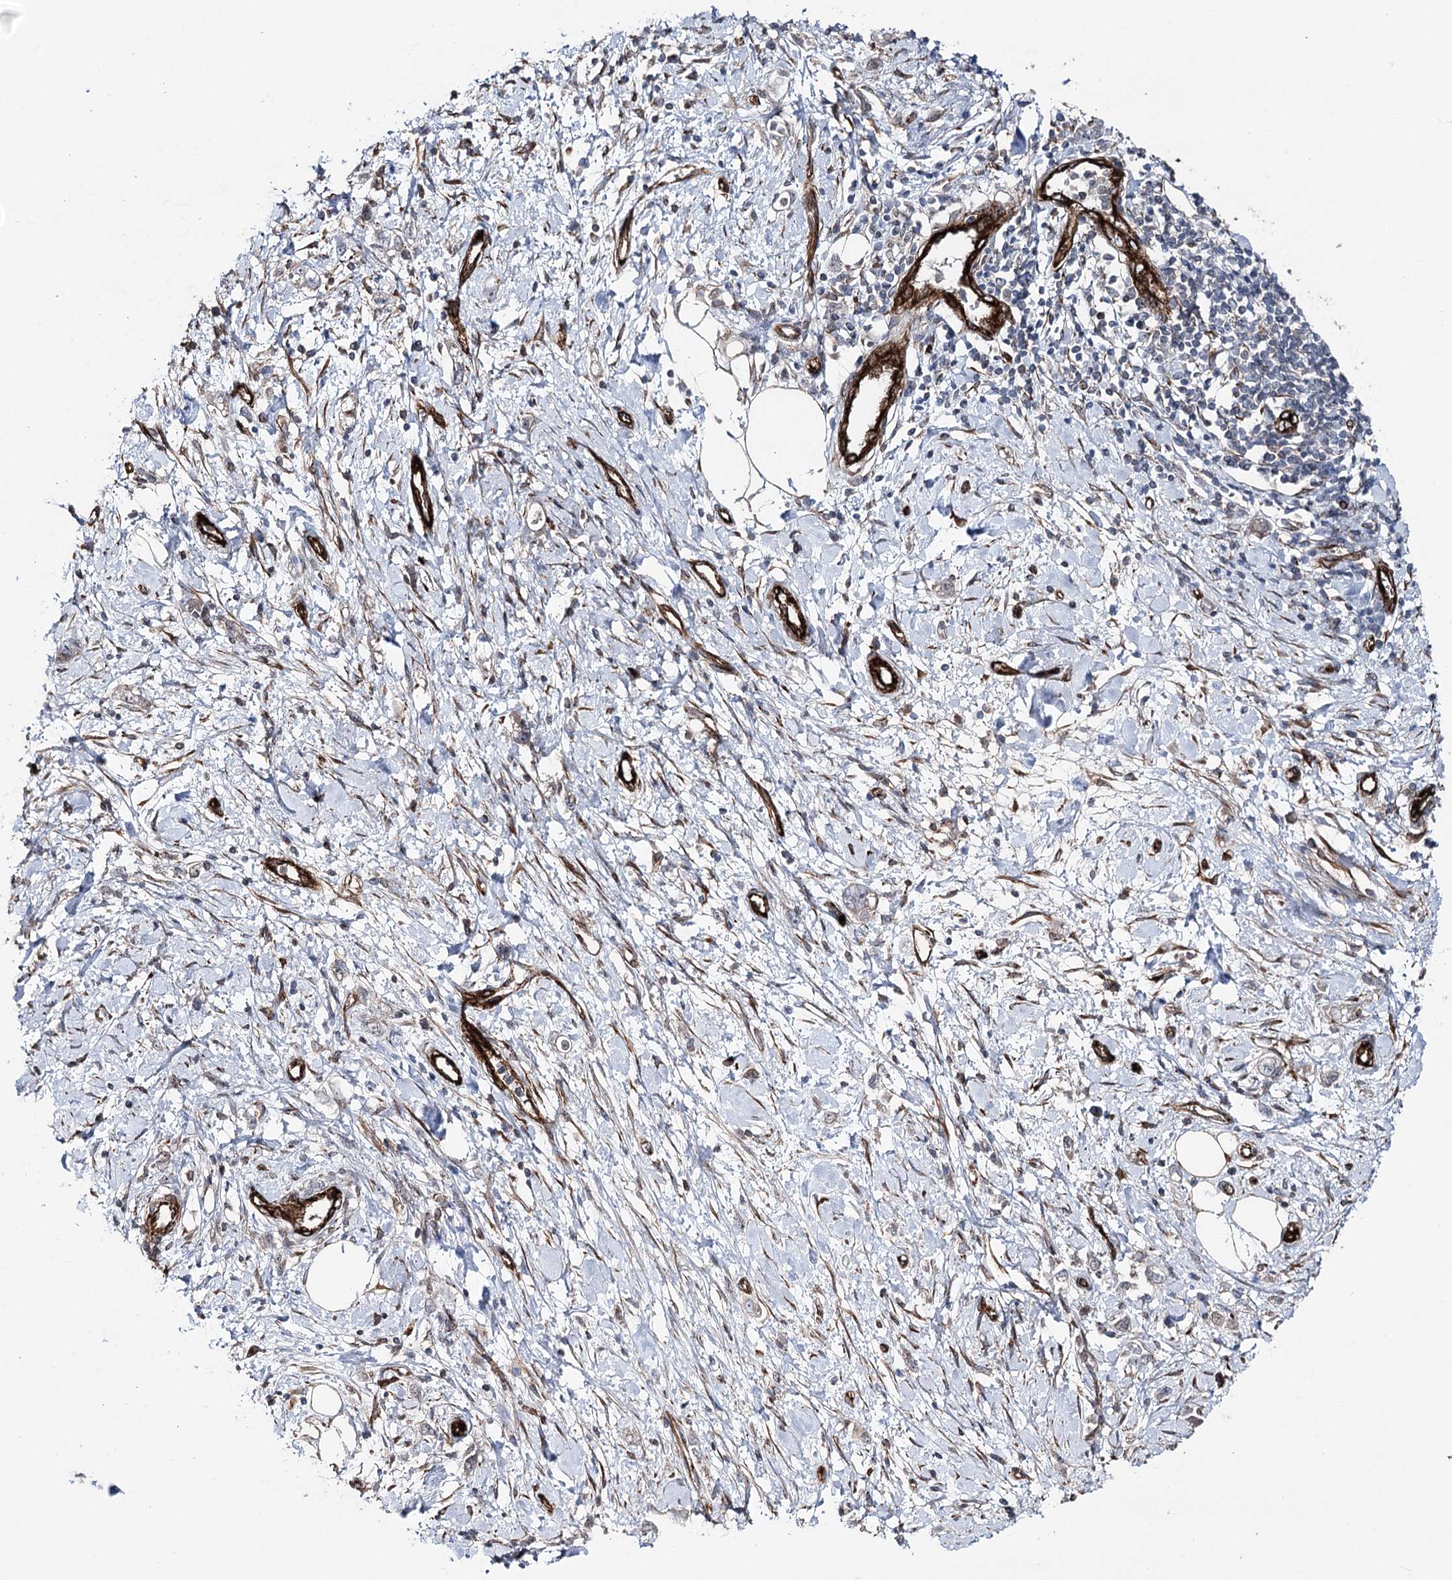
{"staining": {"intensity": "weak", "quantity": "<25%", "location": "cytoplasmic/membranous"}, "tissue": "stomach cancer", "cell_type": "Tumor cells", "image_type": "cancer", "snomed": [{"axis": "morphology", "description": "Adenocarcinoma, NOS"}, {"axis": "topography", "description": "Stomach"}], "caption": "DAB (3,3'-diaminobenzidine) immunohistochemical staining of stomach cancer (adenocarcinoma) displays no significant staining in tumor cells. (IHC, brightfield microscopy, high magnification).", "gene": "MIB1", "patient": {"sex": "female", "age": 76}}